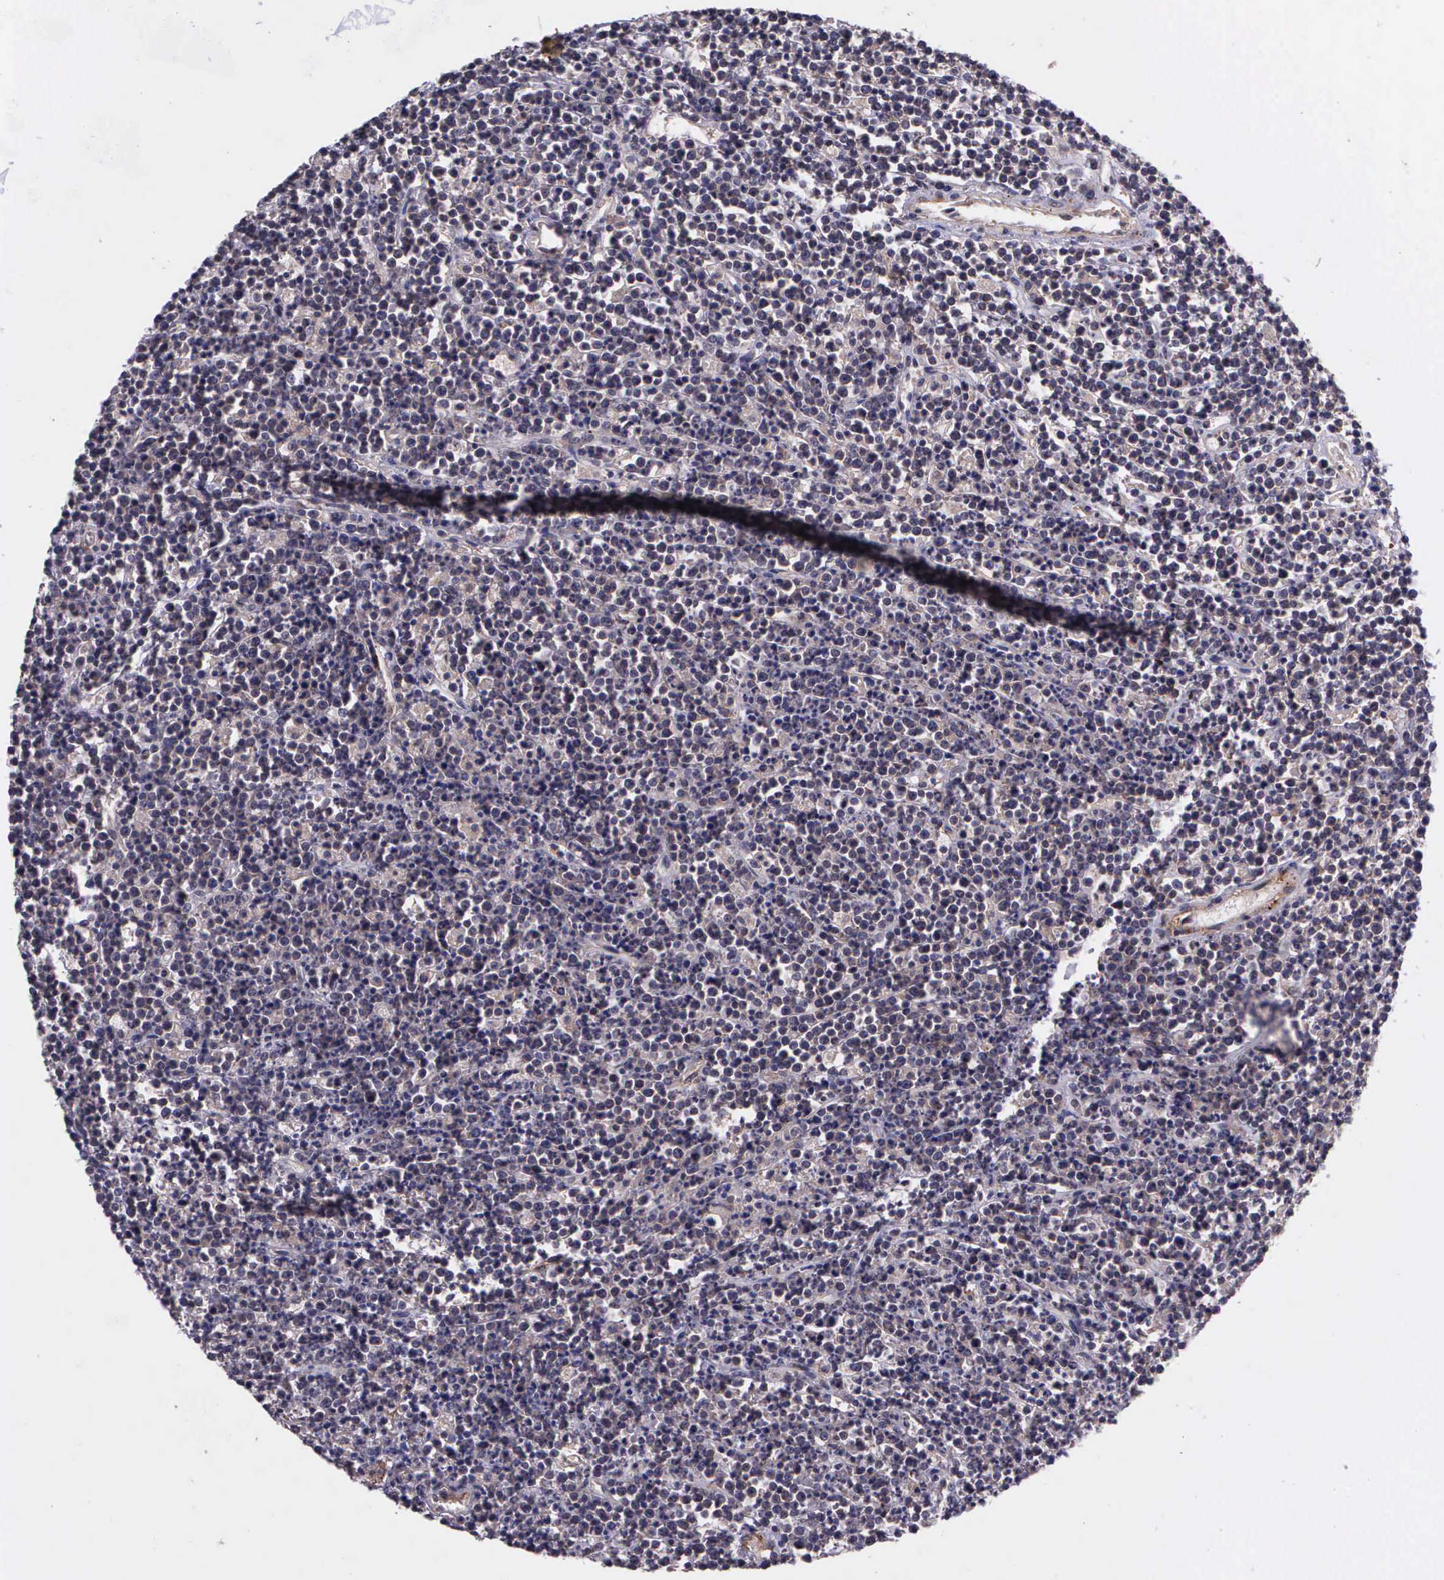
{"staining": {"intensity": "negative", "quantity": "none", "location": "none"}, "tissue": "lymphoma", "cell_type": "Tumor cells", "image_type": "cancer", "snomed": [{"axis": "morphology", "description": "Malignant lymphoma, non-Hodgkin's type, High grade"}, {"axis": "topography", "description": "Ovary"}], "caption": "Lymphoma stained for a protein using IHC displays no staining tumor cells.", "gene": "PRICKLE3", "patient": {"sex": "female", "age": 56}}